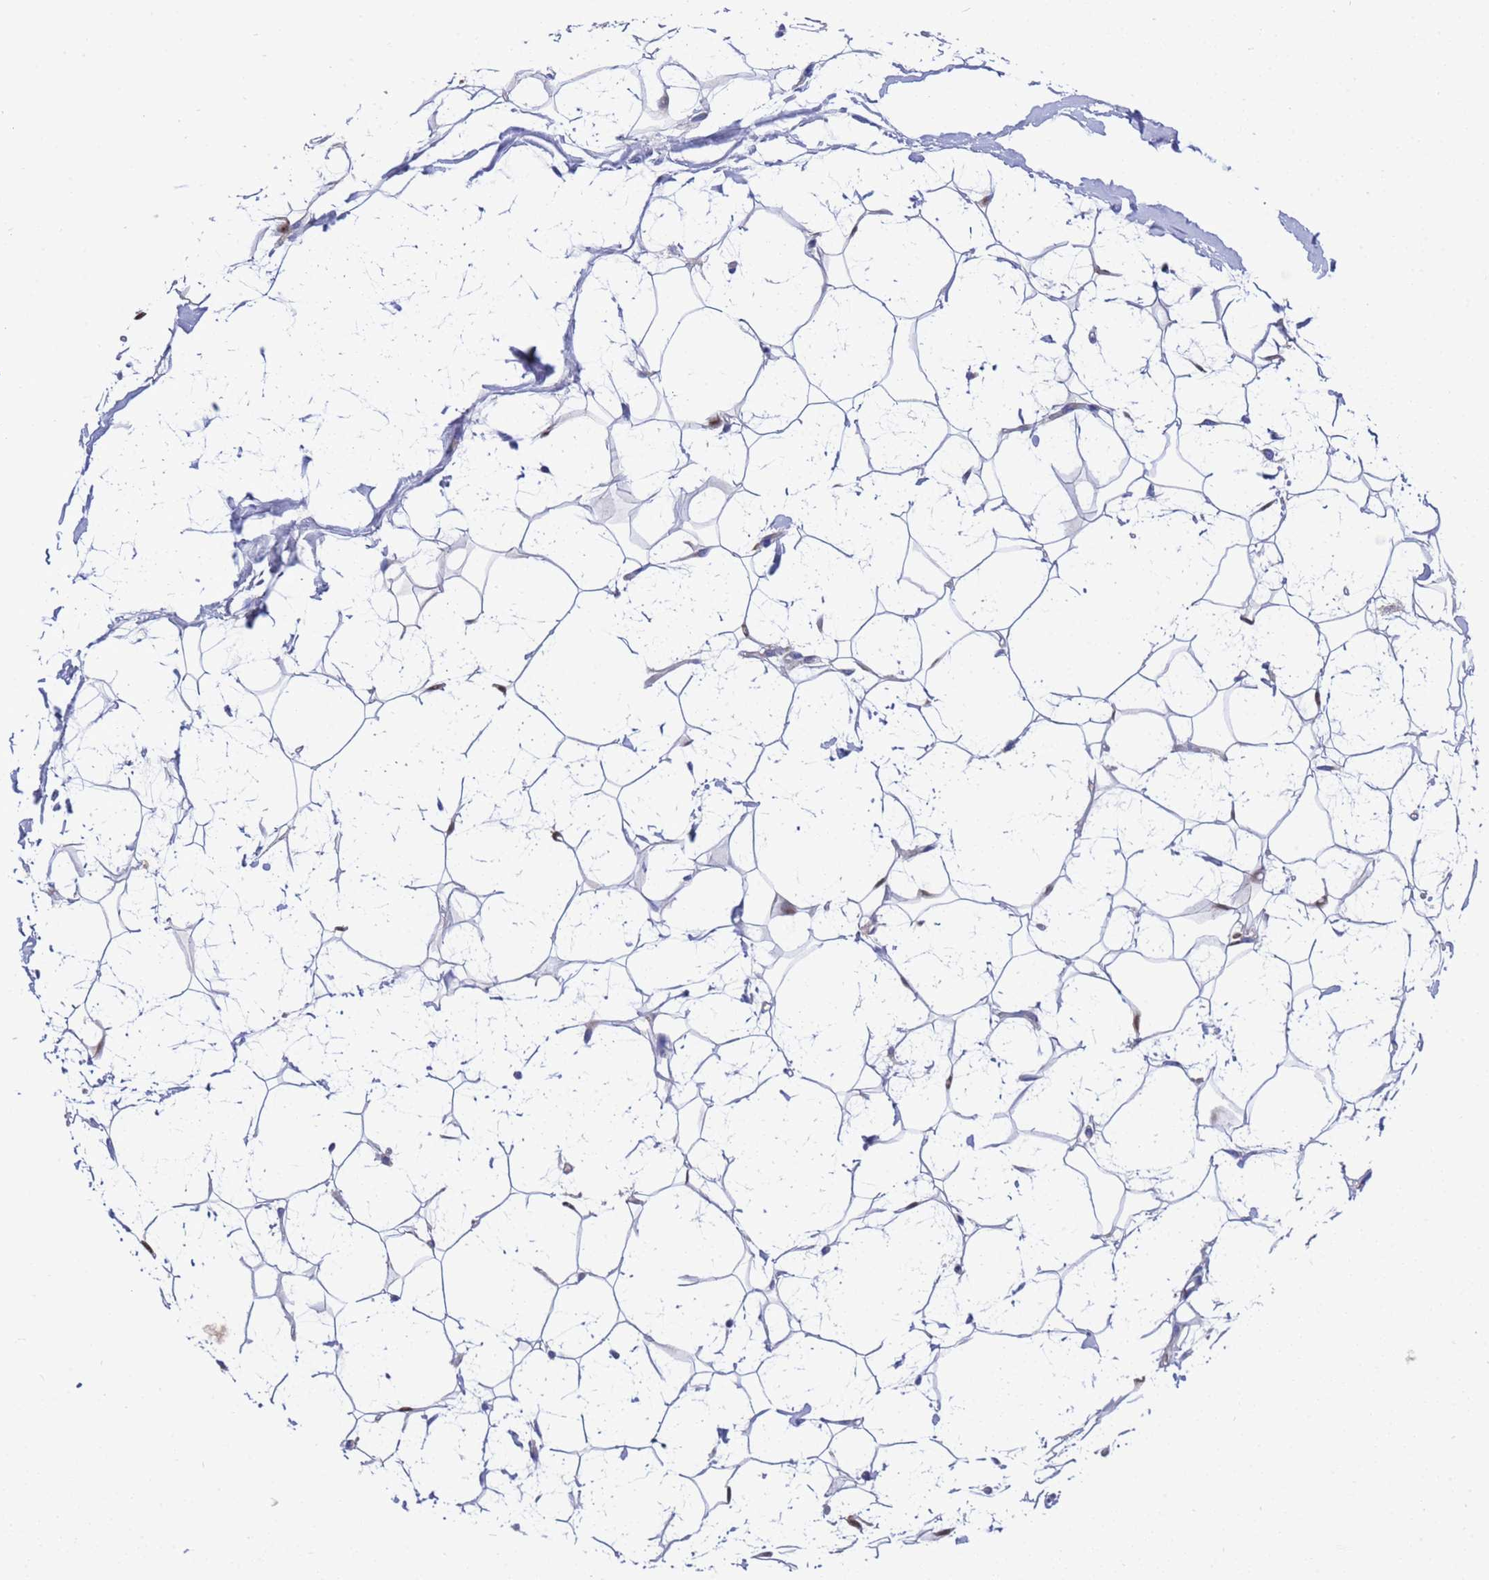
{"staining": {"intensity": "negative", "quantity": "none", "location": "none"}, "tissue": "adipose tissue", "cell_type": "Adipocytes", "image_type": "normal", "snomed": [{"axis": "morphology", "description": "Normal tissue, NOS"}, {"axis": "topography", "description": "Breast"}], "caption": "Adipocytes are negative for brown protein staining in unremarkable adipose tissue. (DAB (3,3'-diaminobenzidine) immunohistochemistry, high magnification).", "gene": "RC3H2", "patient": {"sex": "female", "age": 26}}